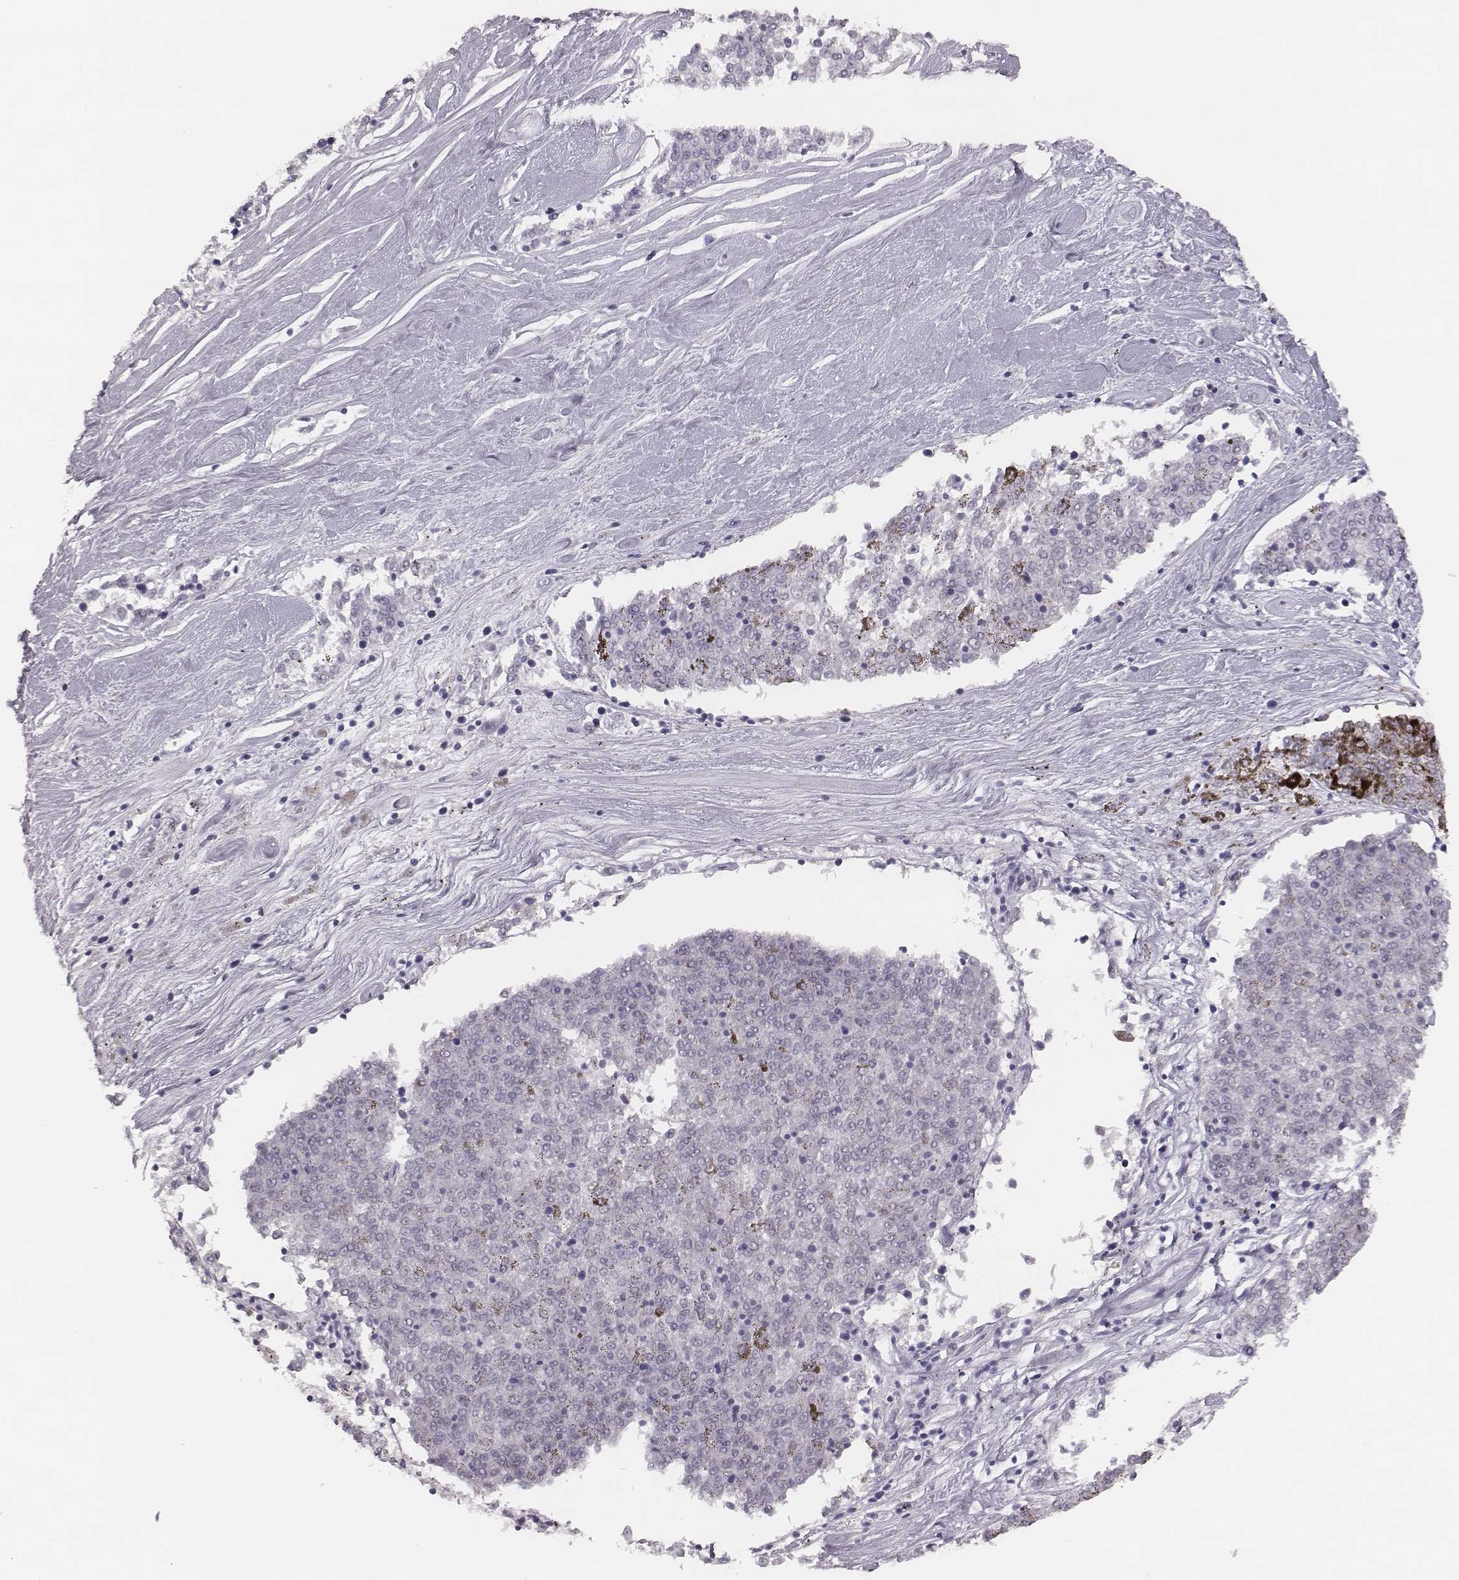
{"staining": {"intensity": "negative", "quantity": "none", "location": "none"}, "tissue": "melanoma", "cell_type": "Tumor cells", "image_type": "cancer", "snomed": [{"axis": "morphology", "description": "Malignant melanoma, NOS"}, {"axis": "topography", "description": "Skin"}], "caption": "There is no significant staining in tumor cells of malignant melanoma.", "gene": "KCNJ12", "patient": {"sex": "female", "age": 72}}